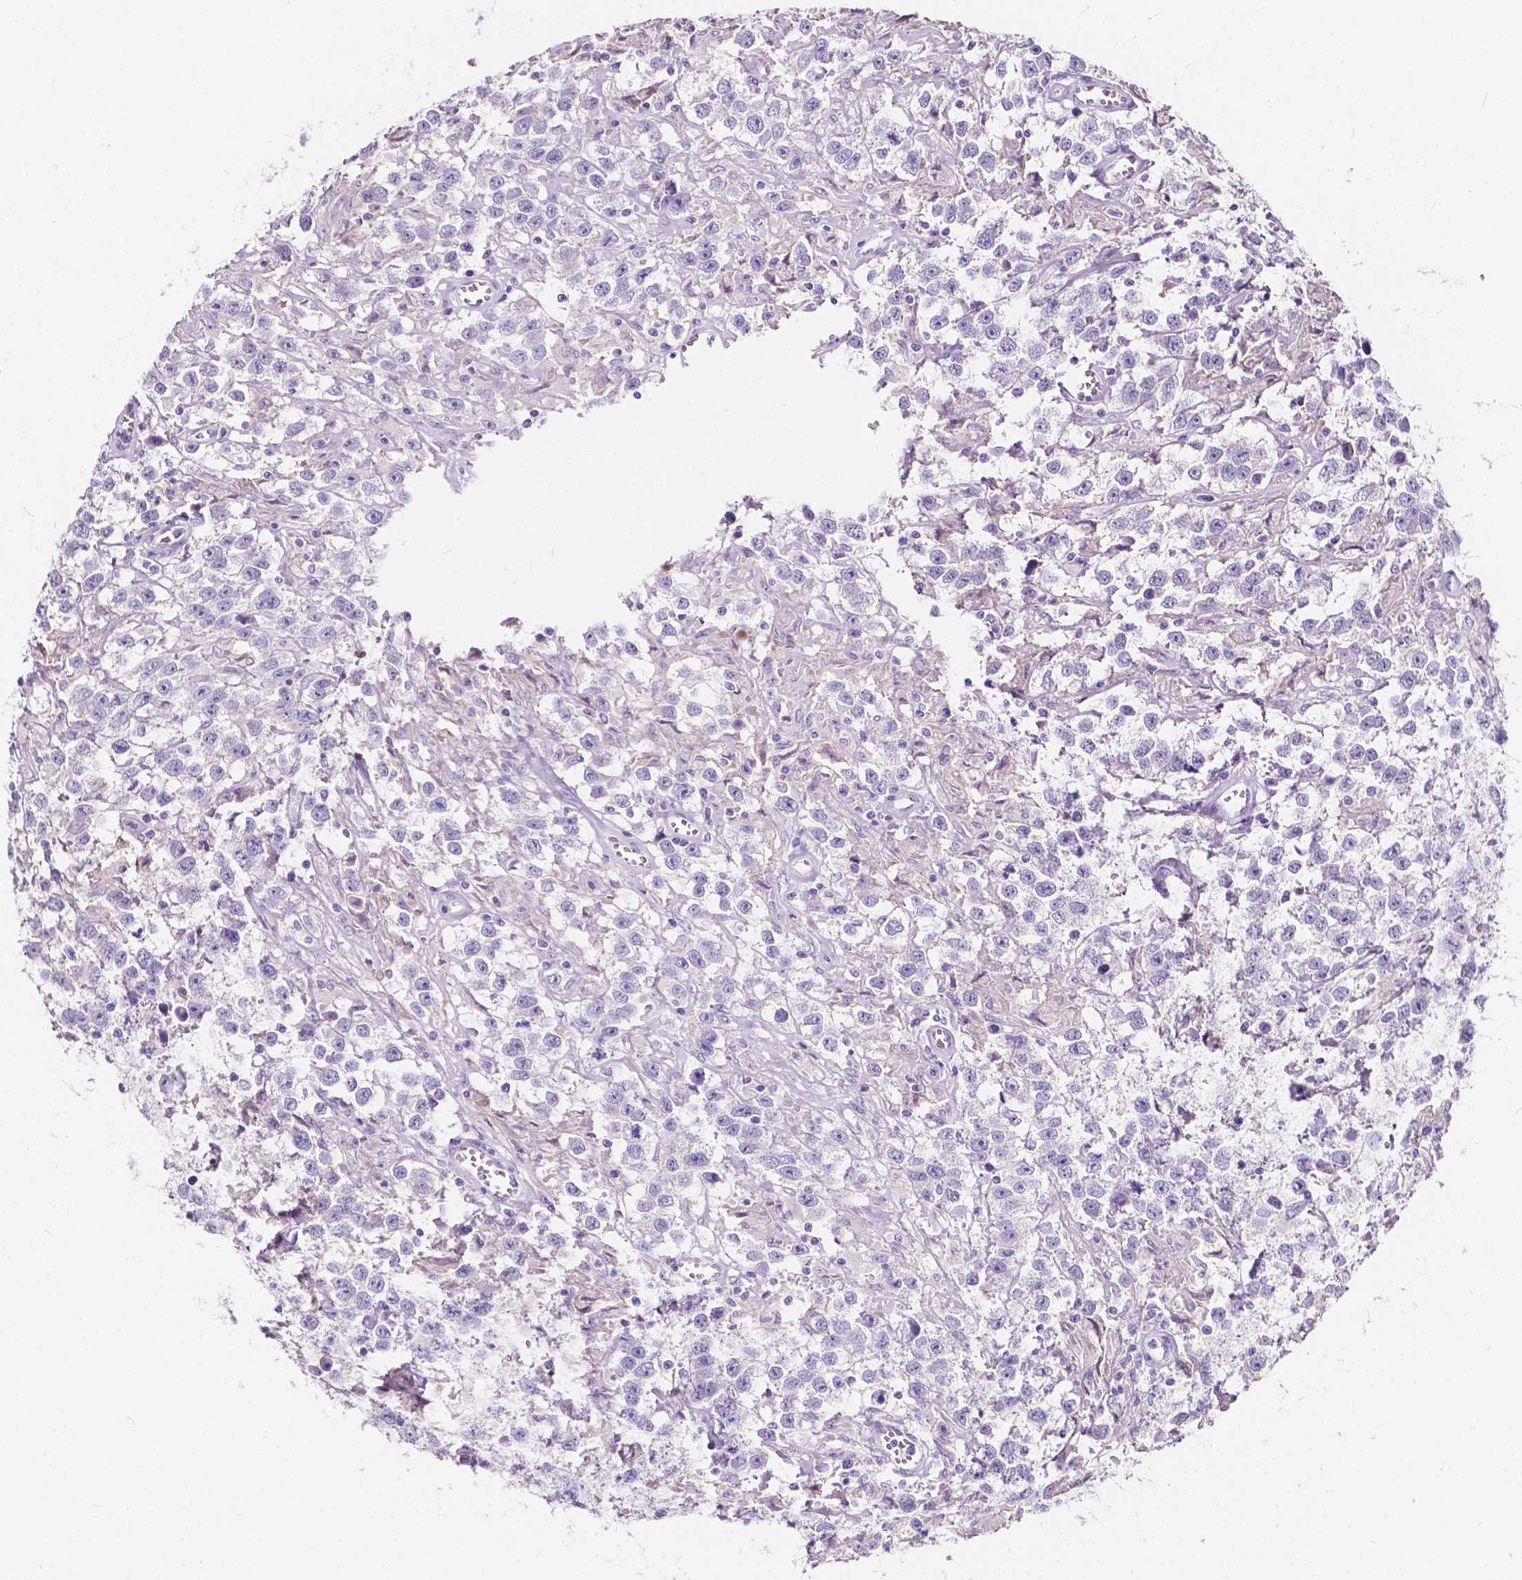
{"staining": {"intensity": "negative", "quantity": "none", "location": "none"}, "tissue": "testis cancer", "cell_type": "Tumor cells", "image_type": "cancer", "snomed": [{"axis": "morphology", "description": "Seminoma, NOS"}, {"axis": "topography", "description": "Testis"}], "caption": "High magnification brightfield microscopy of testis cancer stained with DAB (3,3'-diaminobenzidine) (brown) and counterstained with hematoxylin (blue): tumor cells show no significant positivity.", "gene": "CLSTN2", "patient": {"sex": "male", "age": 43}}